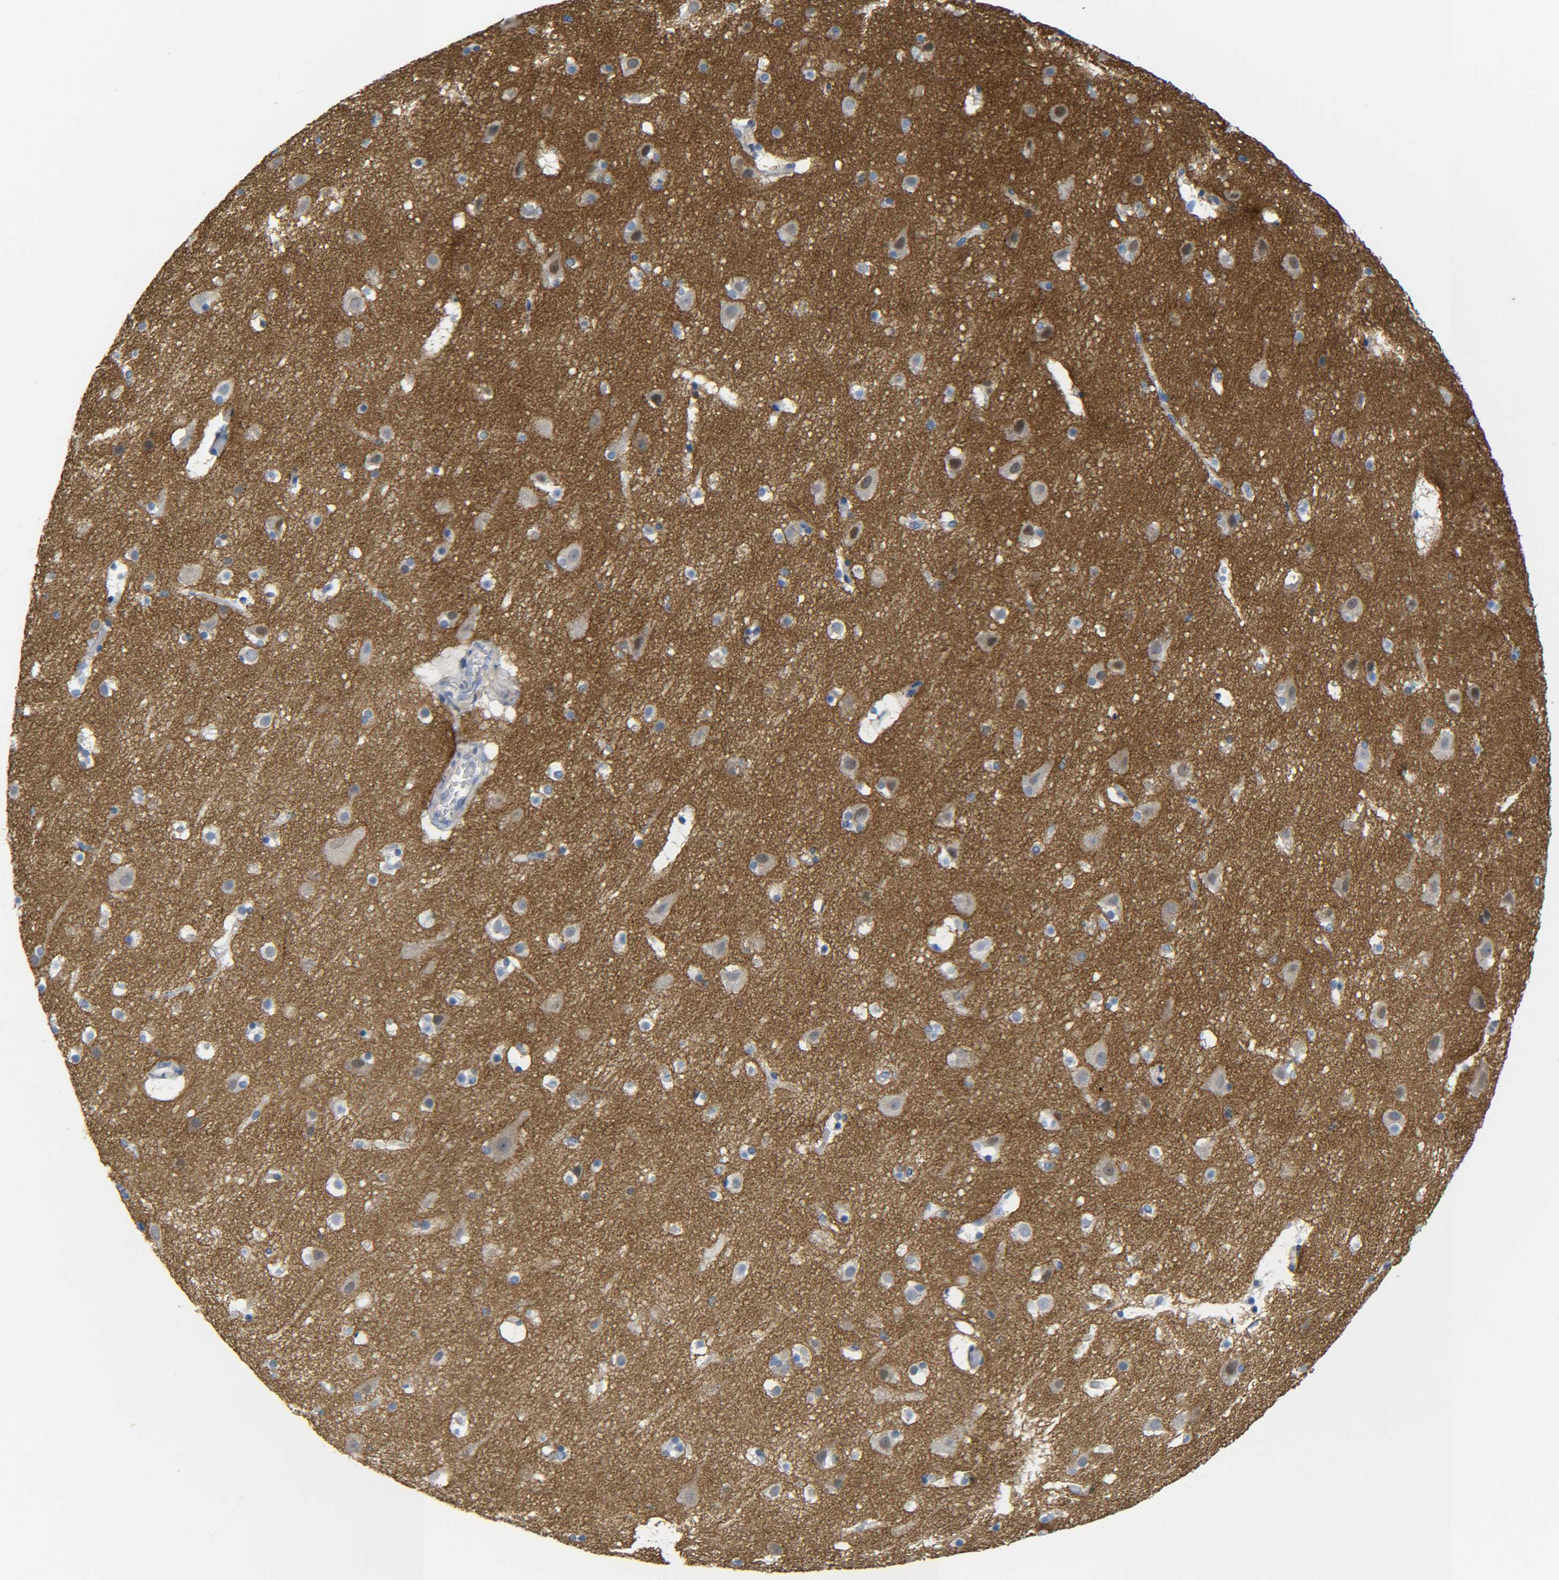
{"staining": {"intensity": "negative", "quantity": "none", "location": "none"}, "tissue": "cerebral cortex", "cell_type": "Endothelial cells", "image_type": "normal", "snomed": [{"axis": "morphology", "description": "Normal tissue, NOS"}, {"axis": "topography", "description": "Cerebral cortex"}], "caption": "This is an immunohistochemistry micrograph of unremarkable cerebral cortex. There is no positivity in endothelial cells.", "gene": "CMTM1", "patient": {"sex": "male", "age": 45}}